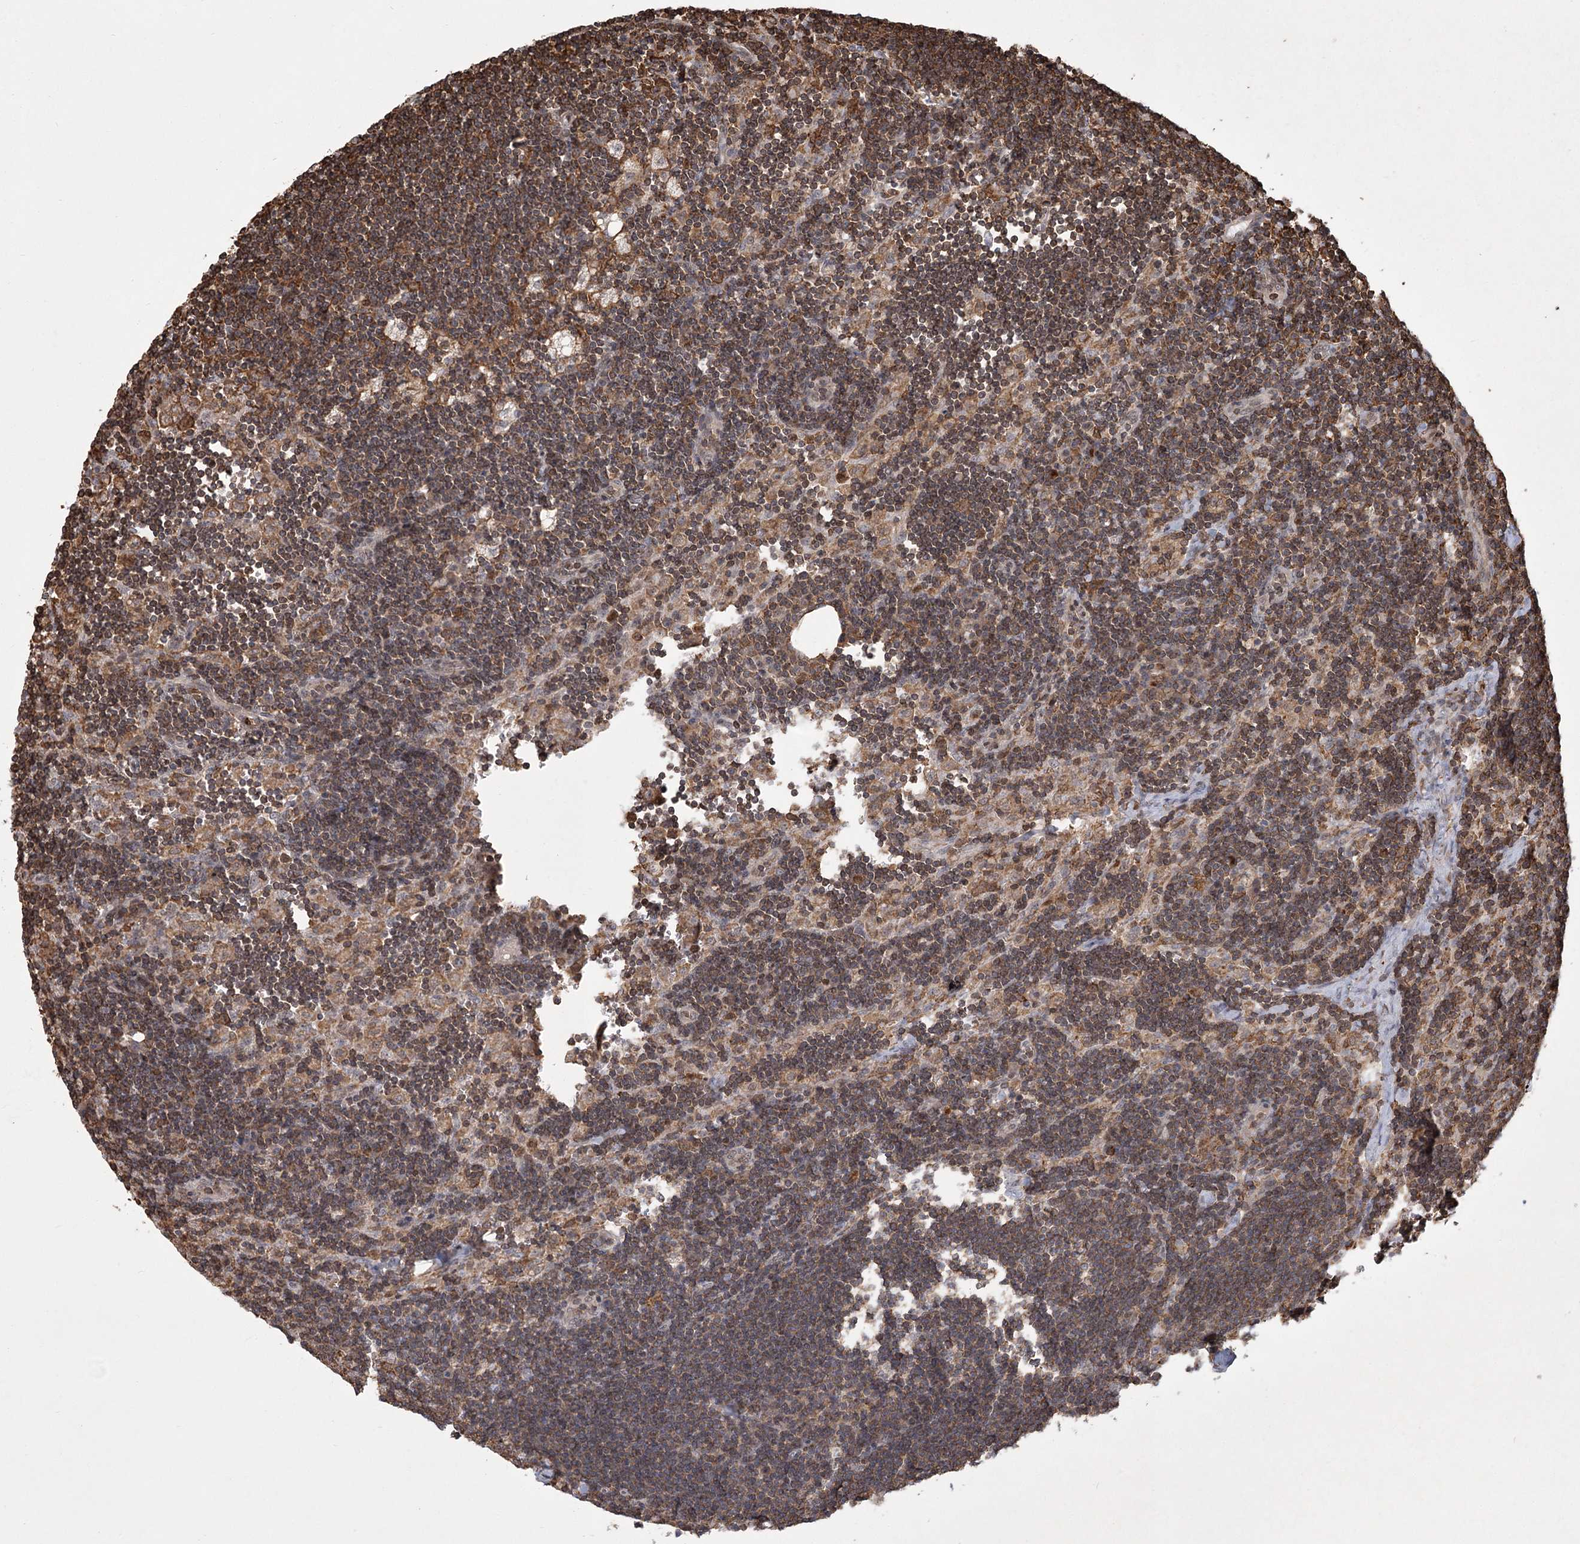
{"staining": {"intensity": "moderate", "quantity": "25%-75%", "location": "cytoplasmic/membranous"}, "tissue": "lymph node", "cell_type": "Germinal center cells", "image_type": "normal", "snomed": [{"axis": "morphology", "description": "Normal tissue, NOS"}, {"axis": "topography", "description": "Lymph node"}], "caption": "Moderate cytoplasmic/membranous expression for a protein is appreciated in about 25%-75% of germinal center cells of benign lymph node using immunohistochemistry.", "gene": "MEPE", "patient": {"sex": "male", "age": 24}}